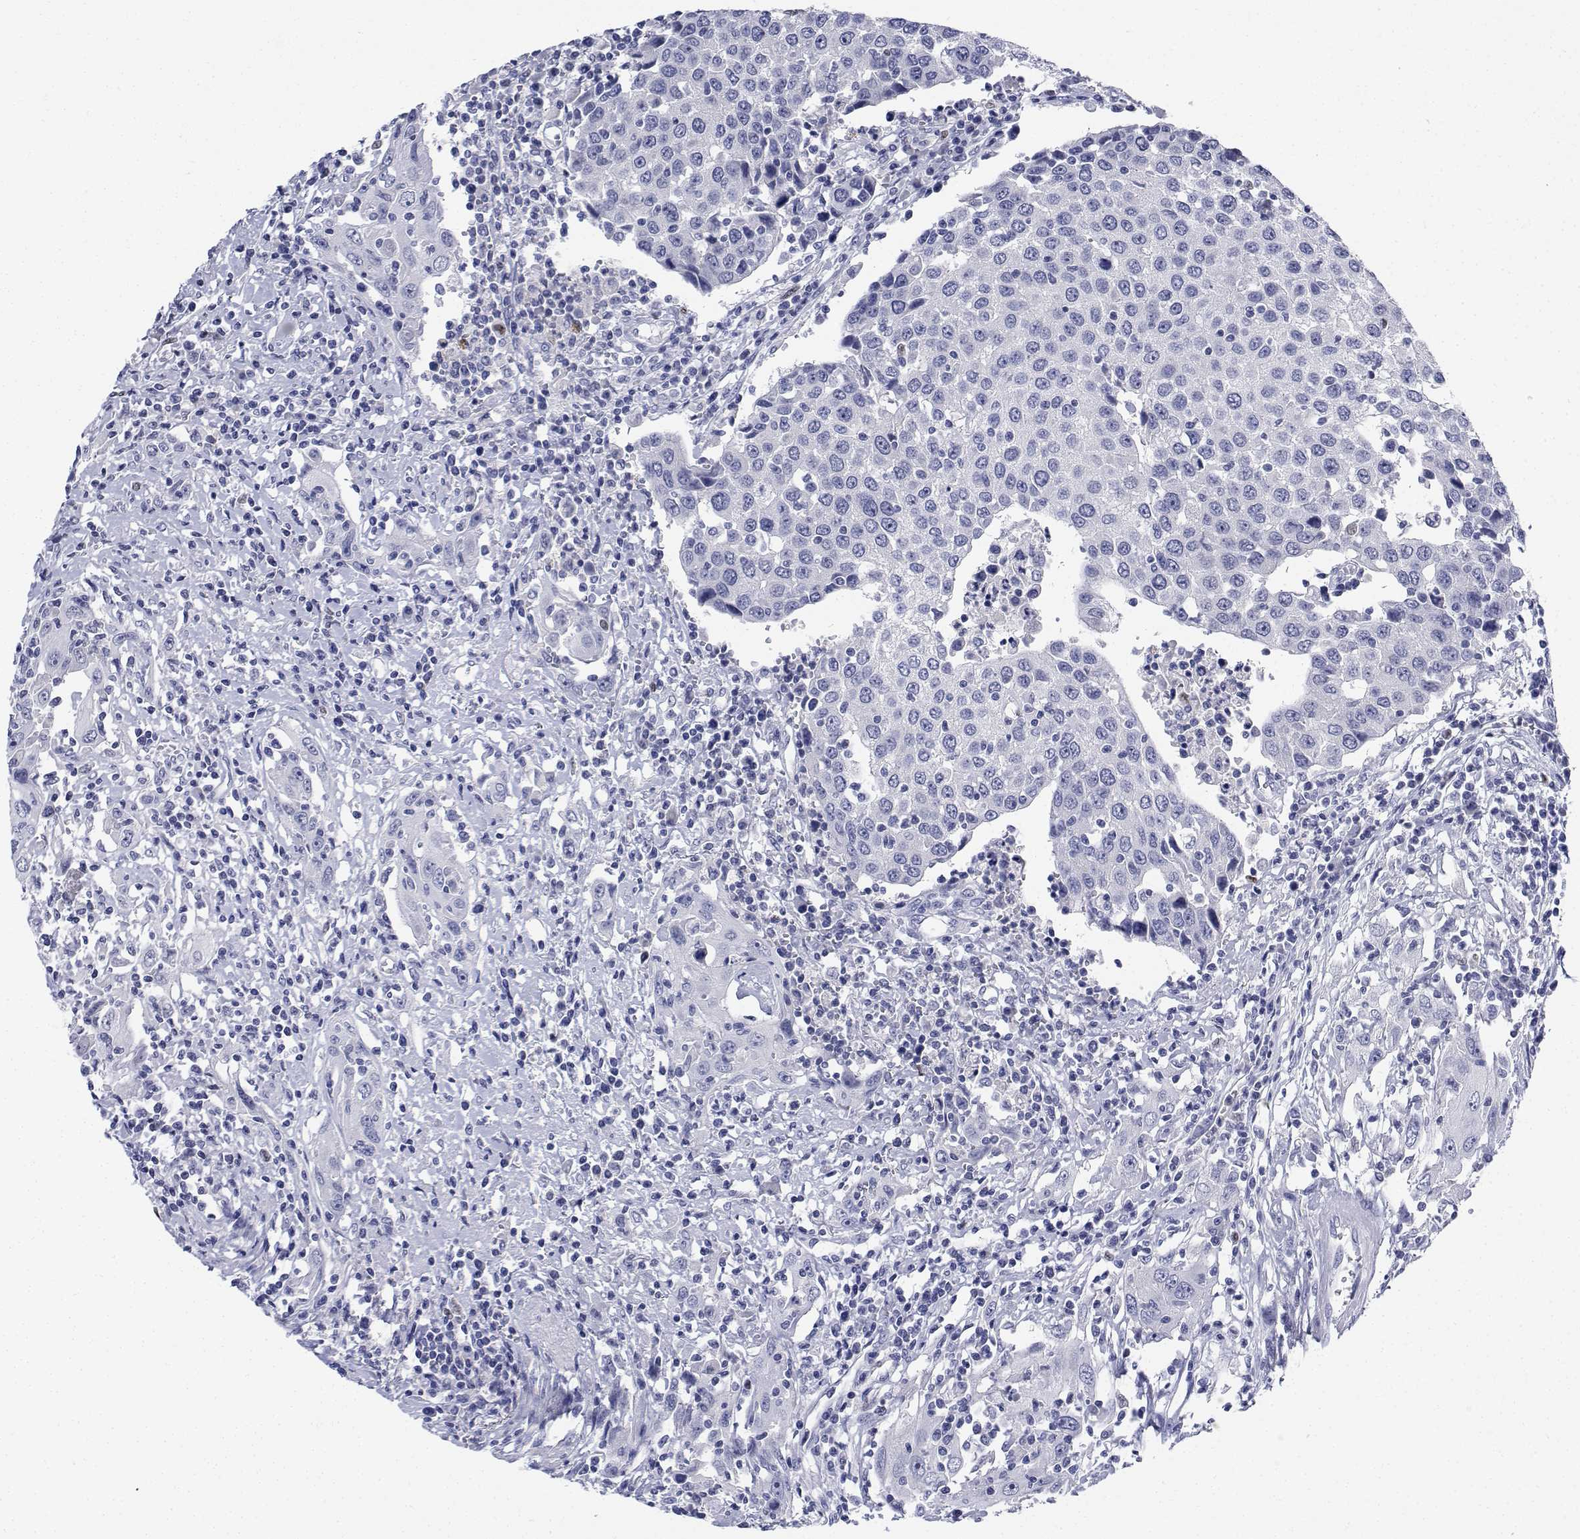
{"staining": {"intensity": "negative", "quantity": "none", "location": "none"}, "tissue": "urothelial cancer", "cell_type": "Tumor cells", "image_type": "cancer", "snomed": [{"axis": "morphology", "description": "Urothelial carcinoma, High grade"}, {"axis": "topography", "description": "Urinary bladder"}], "caption": "A high-resolution histopathology image shows immunohistochemistry staining of urothelial cancer, which reveals no significant staining in tumor cells.", "gene": "PLXNA4", "patient": {"sex": "female", "age": 85}}